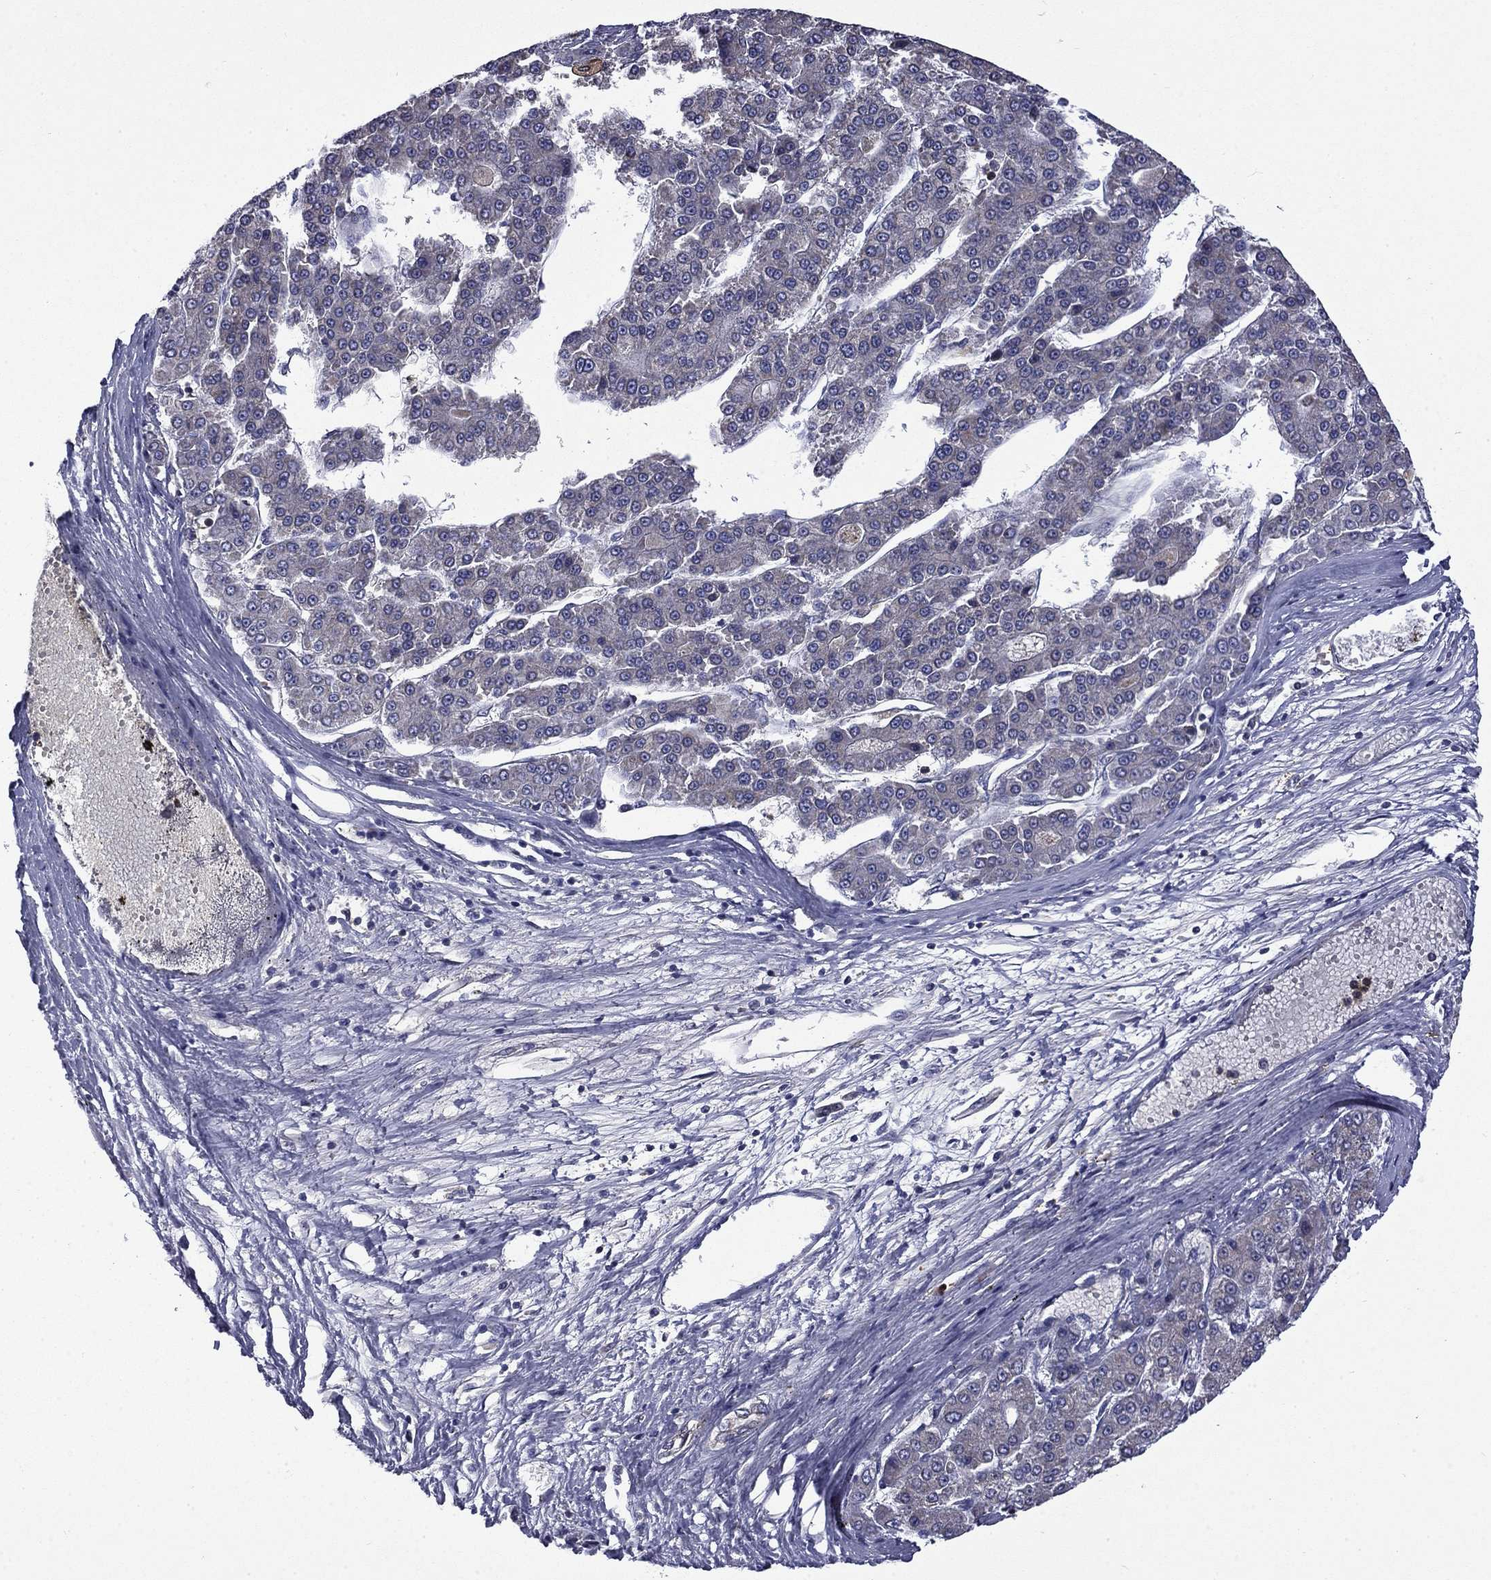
{"staining": {"intensity": "negative", "quantity": "none", "location": "none"}, "tissue": "liver cancer", "cell_type": "Tumor cells", "image_type": "cancer", "snomed": [{"axis": "morphology", "description": "Carcinoma, Hepatocellular, NOS"}, {"axis": "topography", "description": "Liver"}], "caption": "Immunohistochemical staining of human hepatocellular carcinoma (liver) displays no significant positivity in tumor cells.", "gene": "CEACAM7", "patient": {"sex": "male", "age": 70}}